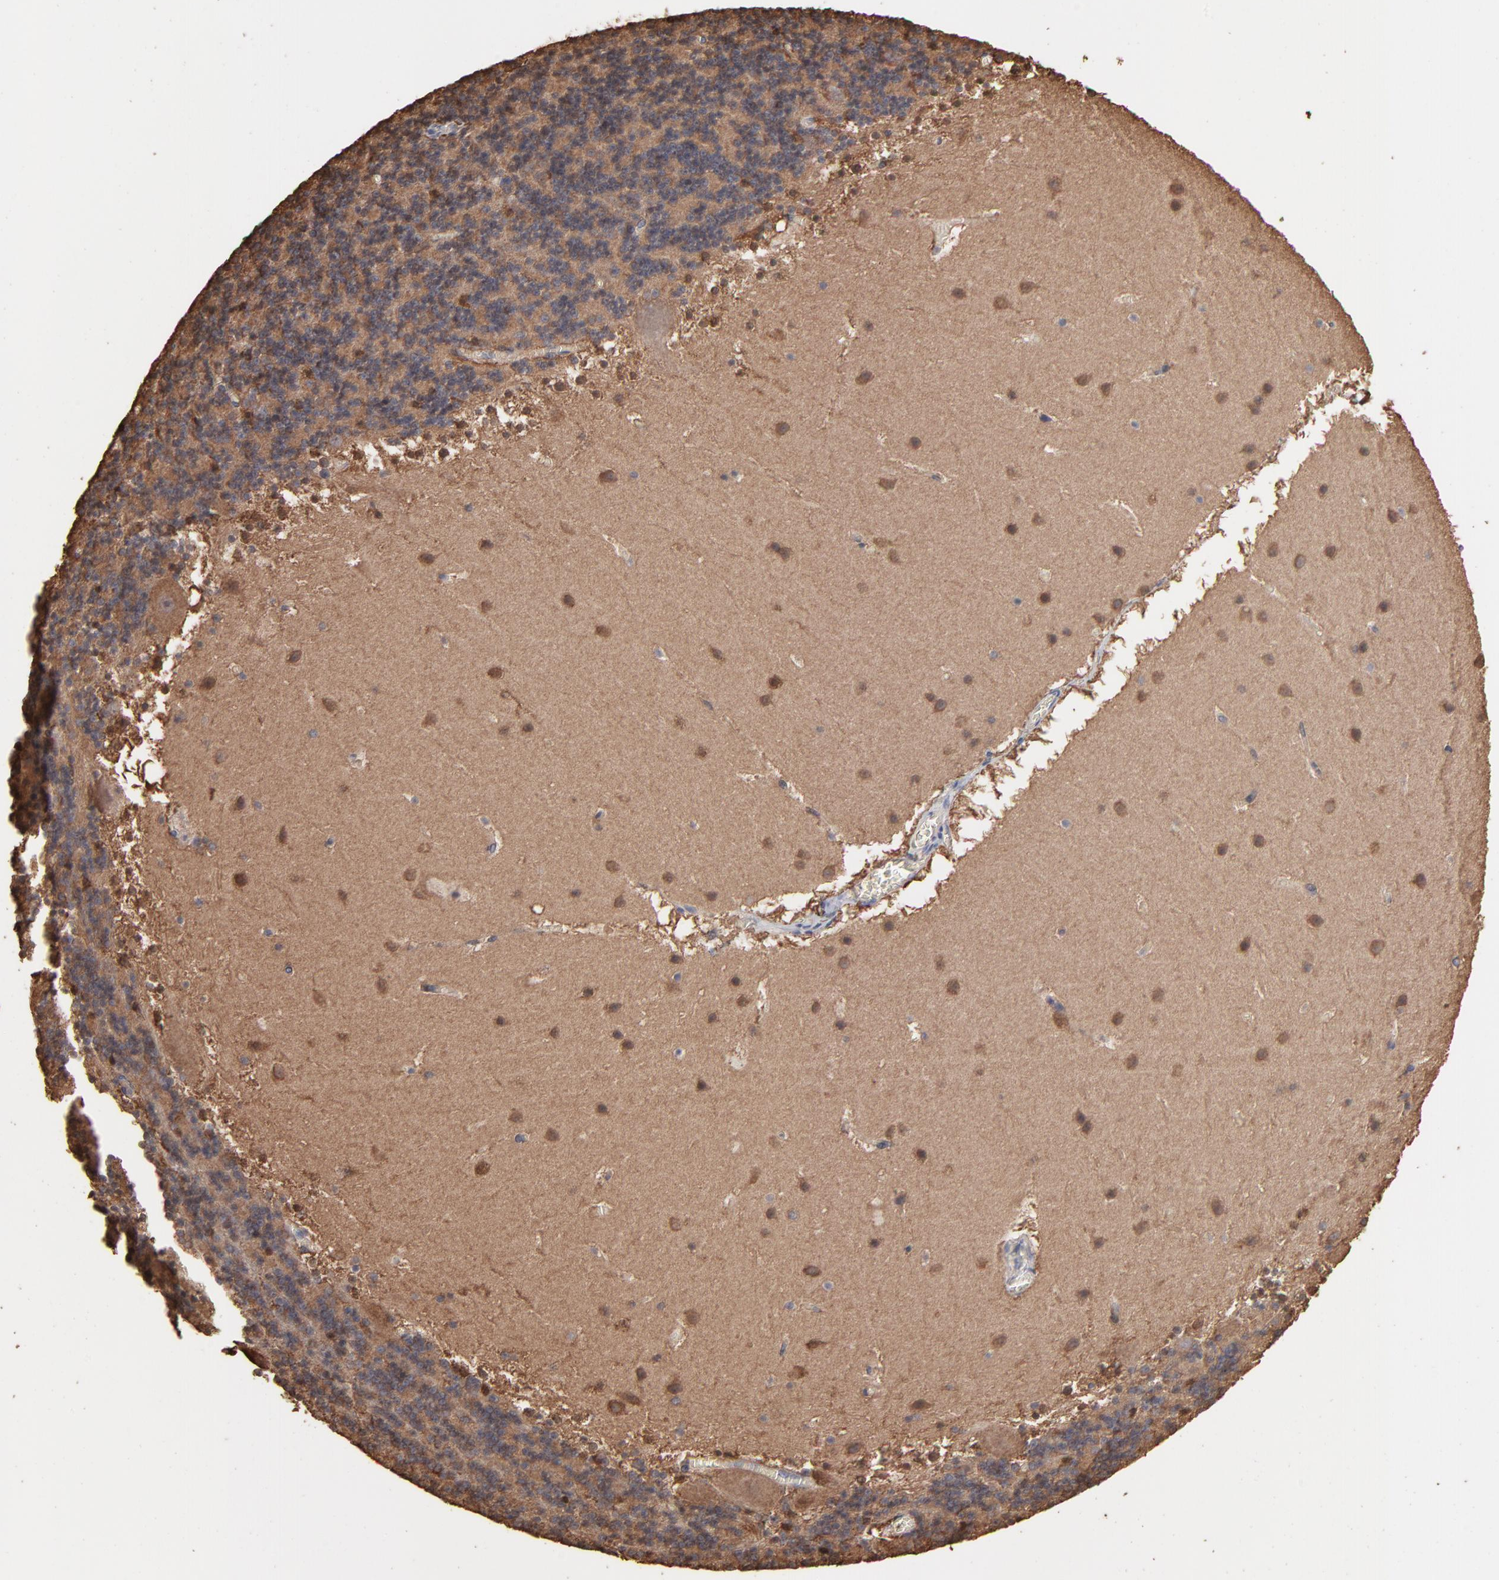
{"staining": {"intensity": "moderate", "quantity": "<25%", "location": "cytoplasmic/membranous"}, "tissue": "cerebellum", "cell_type": "Cells in granular layer", "image_type": "normal", "snomed": [{"axis": "morphology", "description": "Normal tissue, NOS"}, {"axis": "topography", "description": "Cerebellum"}], "caption": "Protein expression analysis of benign human cerebellum reveals moderate cytoplasmic/membranous expression in about <25% of cells in granular layer.", "gene": "TANGO2", "patient": {"sex": "male", "age": 45}}